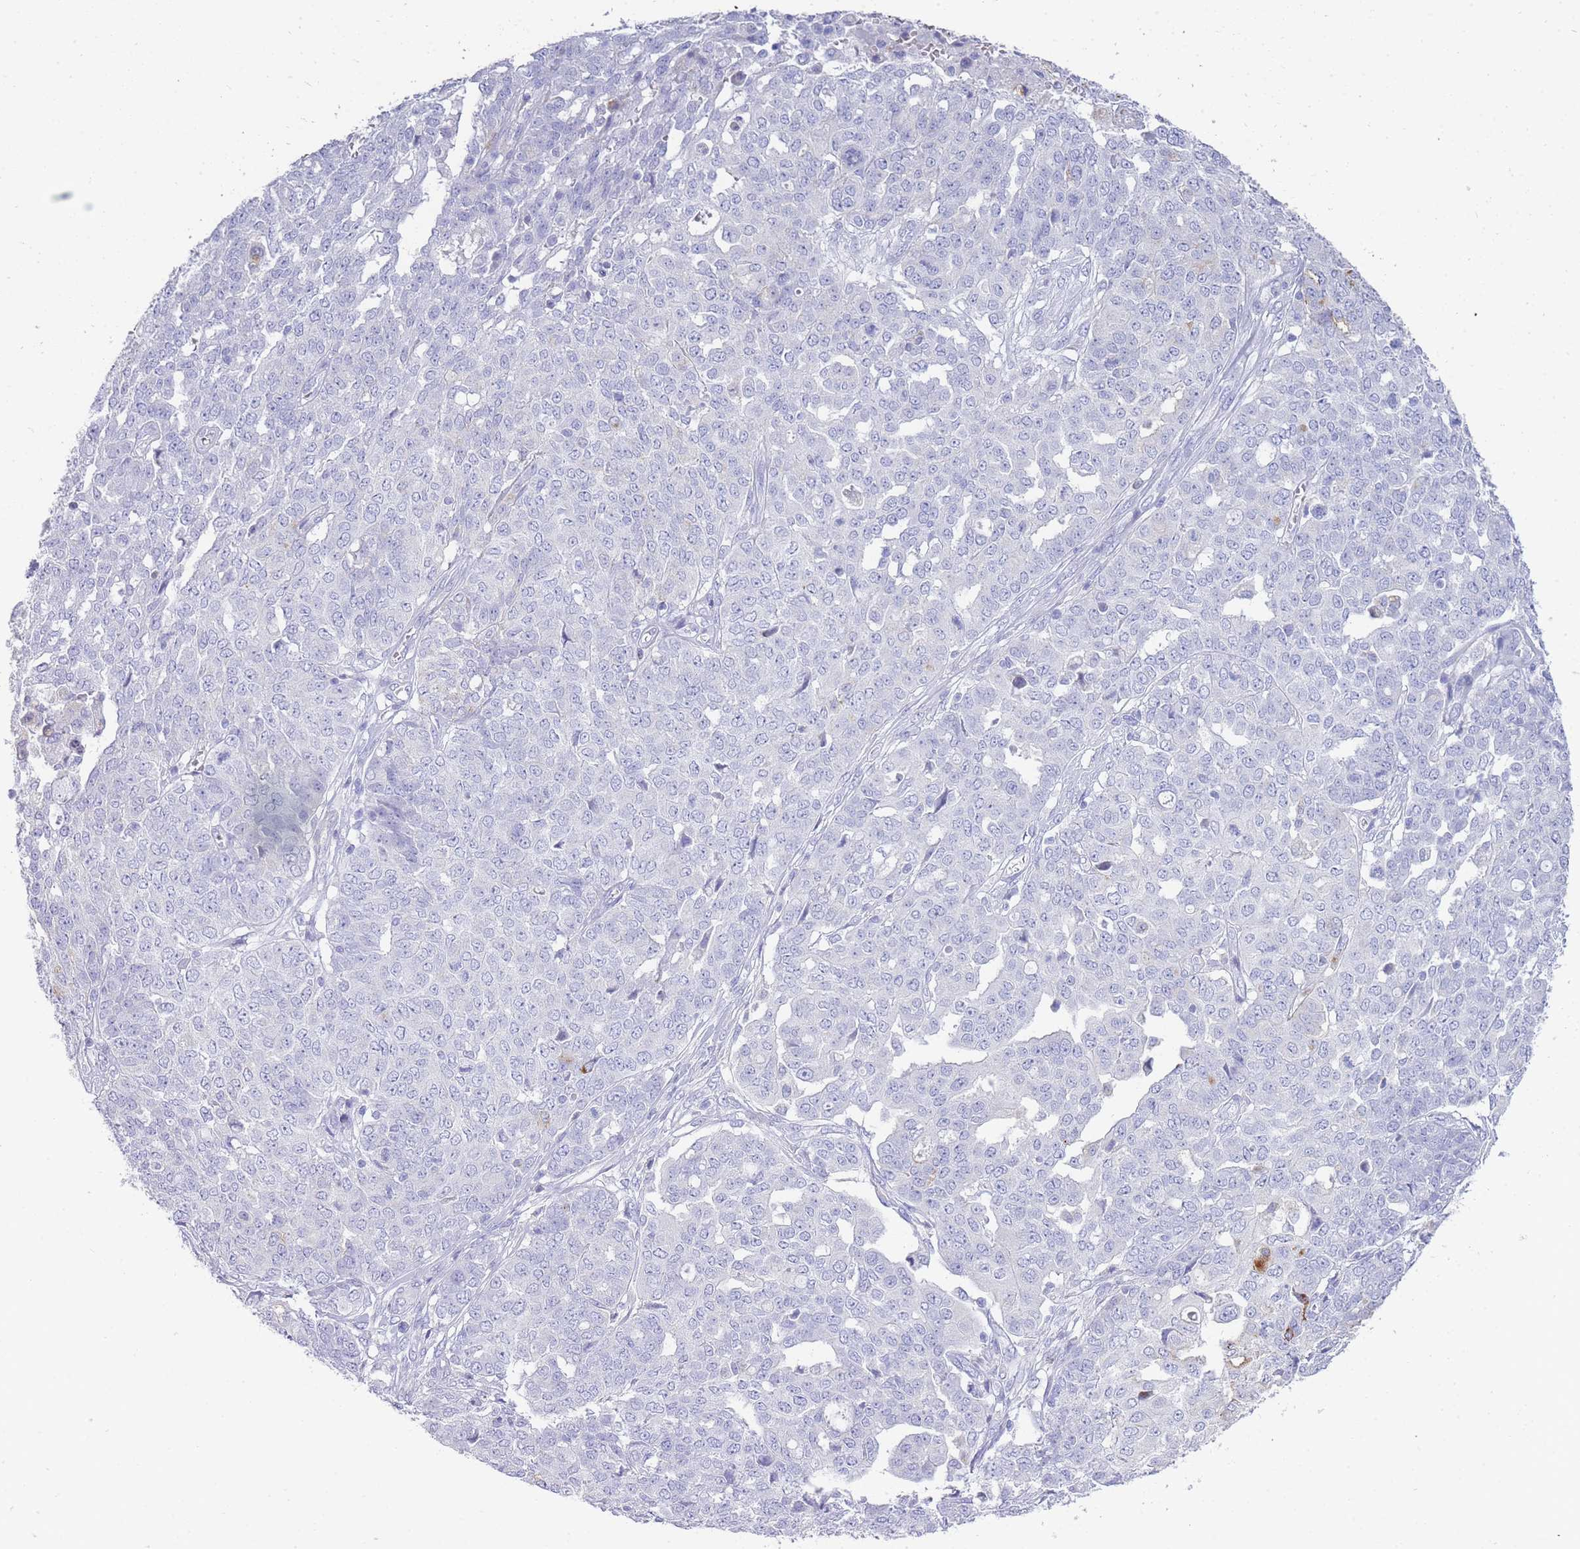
{"staining": {"intensity": "negative", "quantity": "none", "location": "none"}, "tissue": "ovarian cancer", "cell_type": "Tumor cells", "image_type": "cancer", "snomed": [{"axis": "morphology", "description": "Cystadenocarcinoma, serous, NOS"}, {"axis": "topography", "description": "Soft tissue"}, {"axis": "topography", "description": "Ovary"}], "caption": "Tumor cells are negative for protein expression in human ovarian serous cystadenocarcinoma.", "gene": "DPP4", "patient": {"sex": "female", "age": 57}}